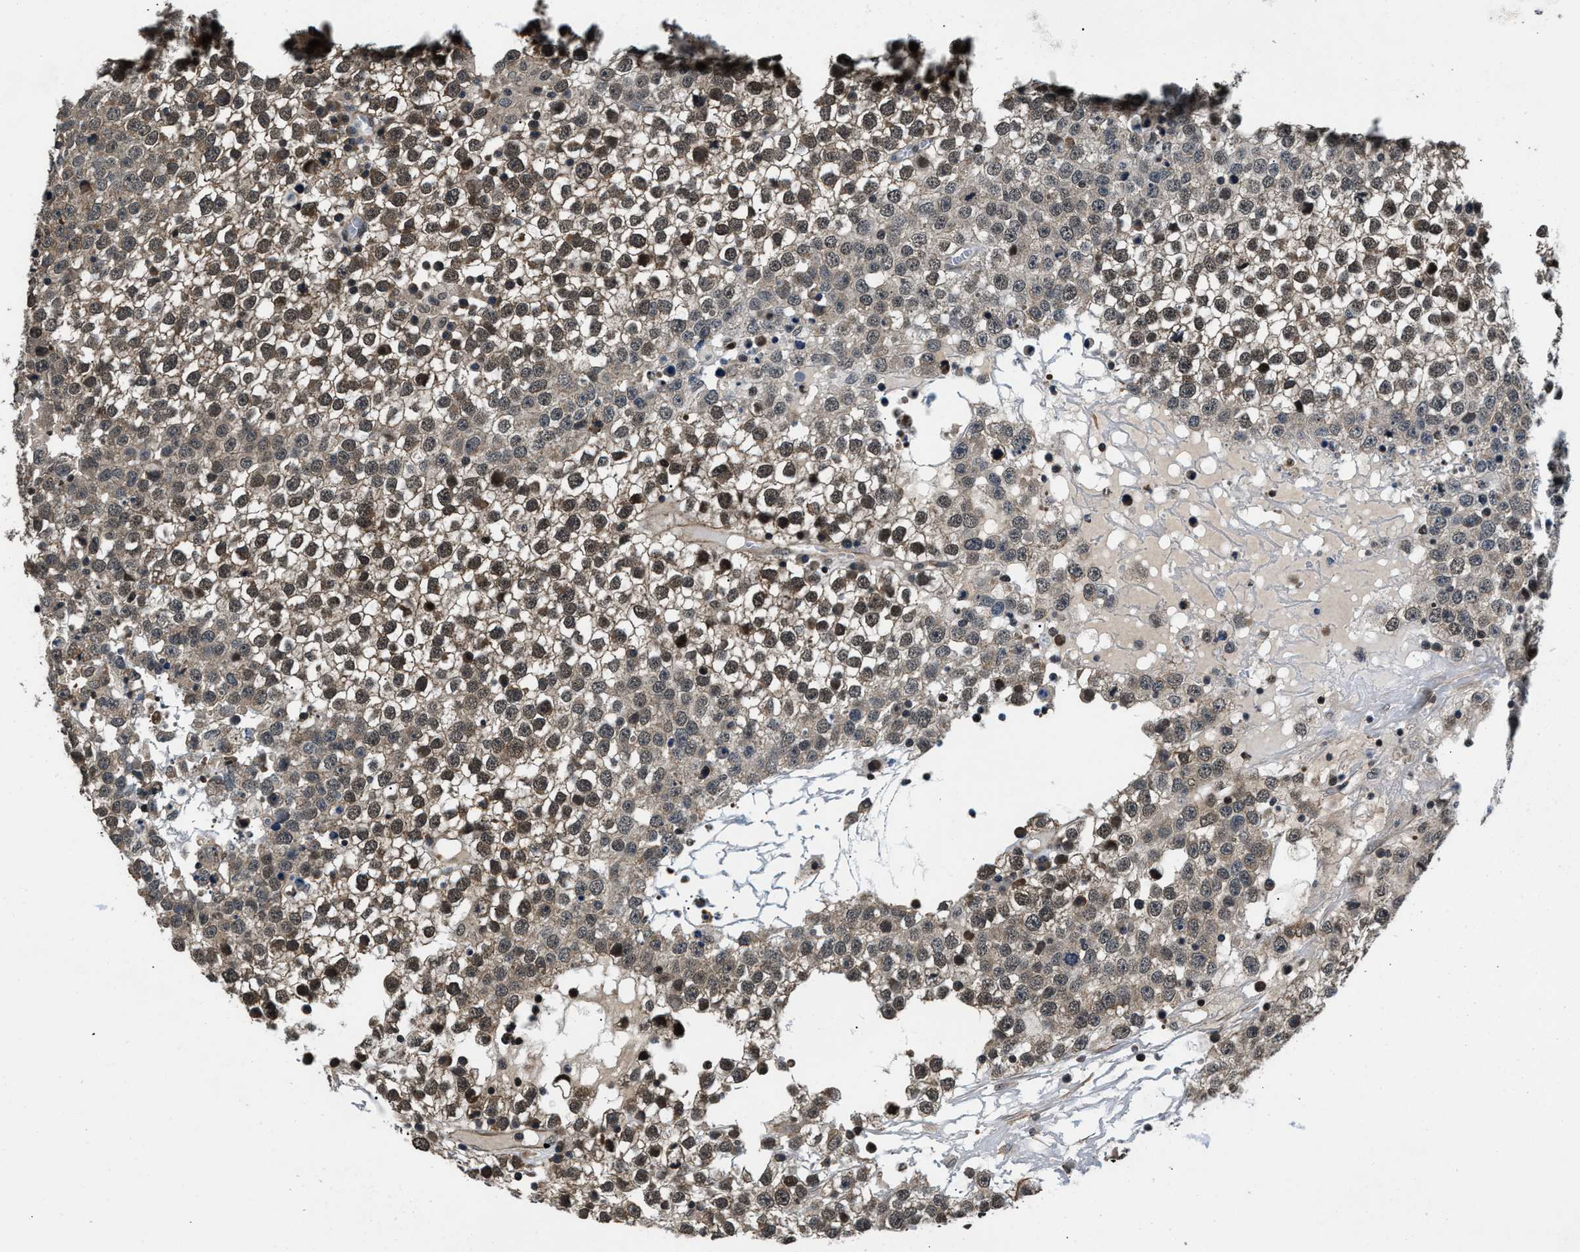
{"staining": {"intensity": "weak", "quantity": ">75%", "location": "cytoplasmic/membranous,nuclear"}, "tissue": "testis cancer", "cell_type": "Tumor cells", "image_type": "cancer", "snomed": [{"axis": "morphology", "description": "Seminoma, NOS"}, {"axis": "topography", "description": "Testis"}], "caption": "Protein staining of seminoma (testis) tissue demonstrates weak cytoplasmic/membranous and nuclear staining in approximately >75% of tumor cells.", "gene": "RBM33", "patient": {"sex": "male", "age": 65}}